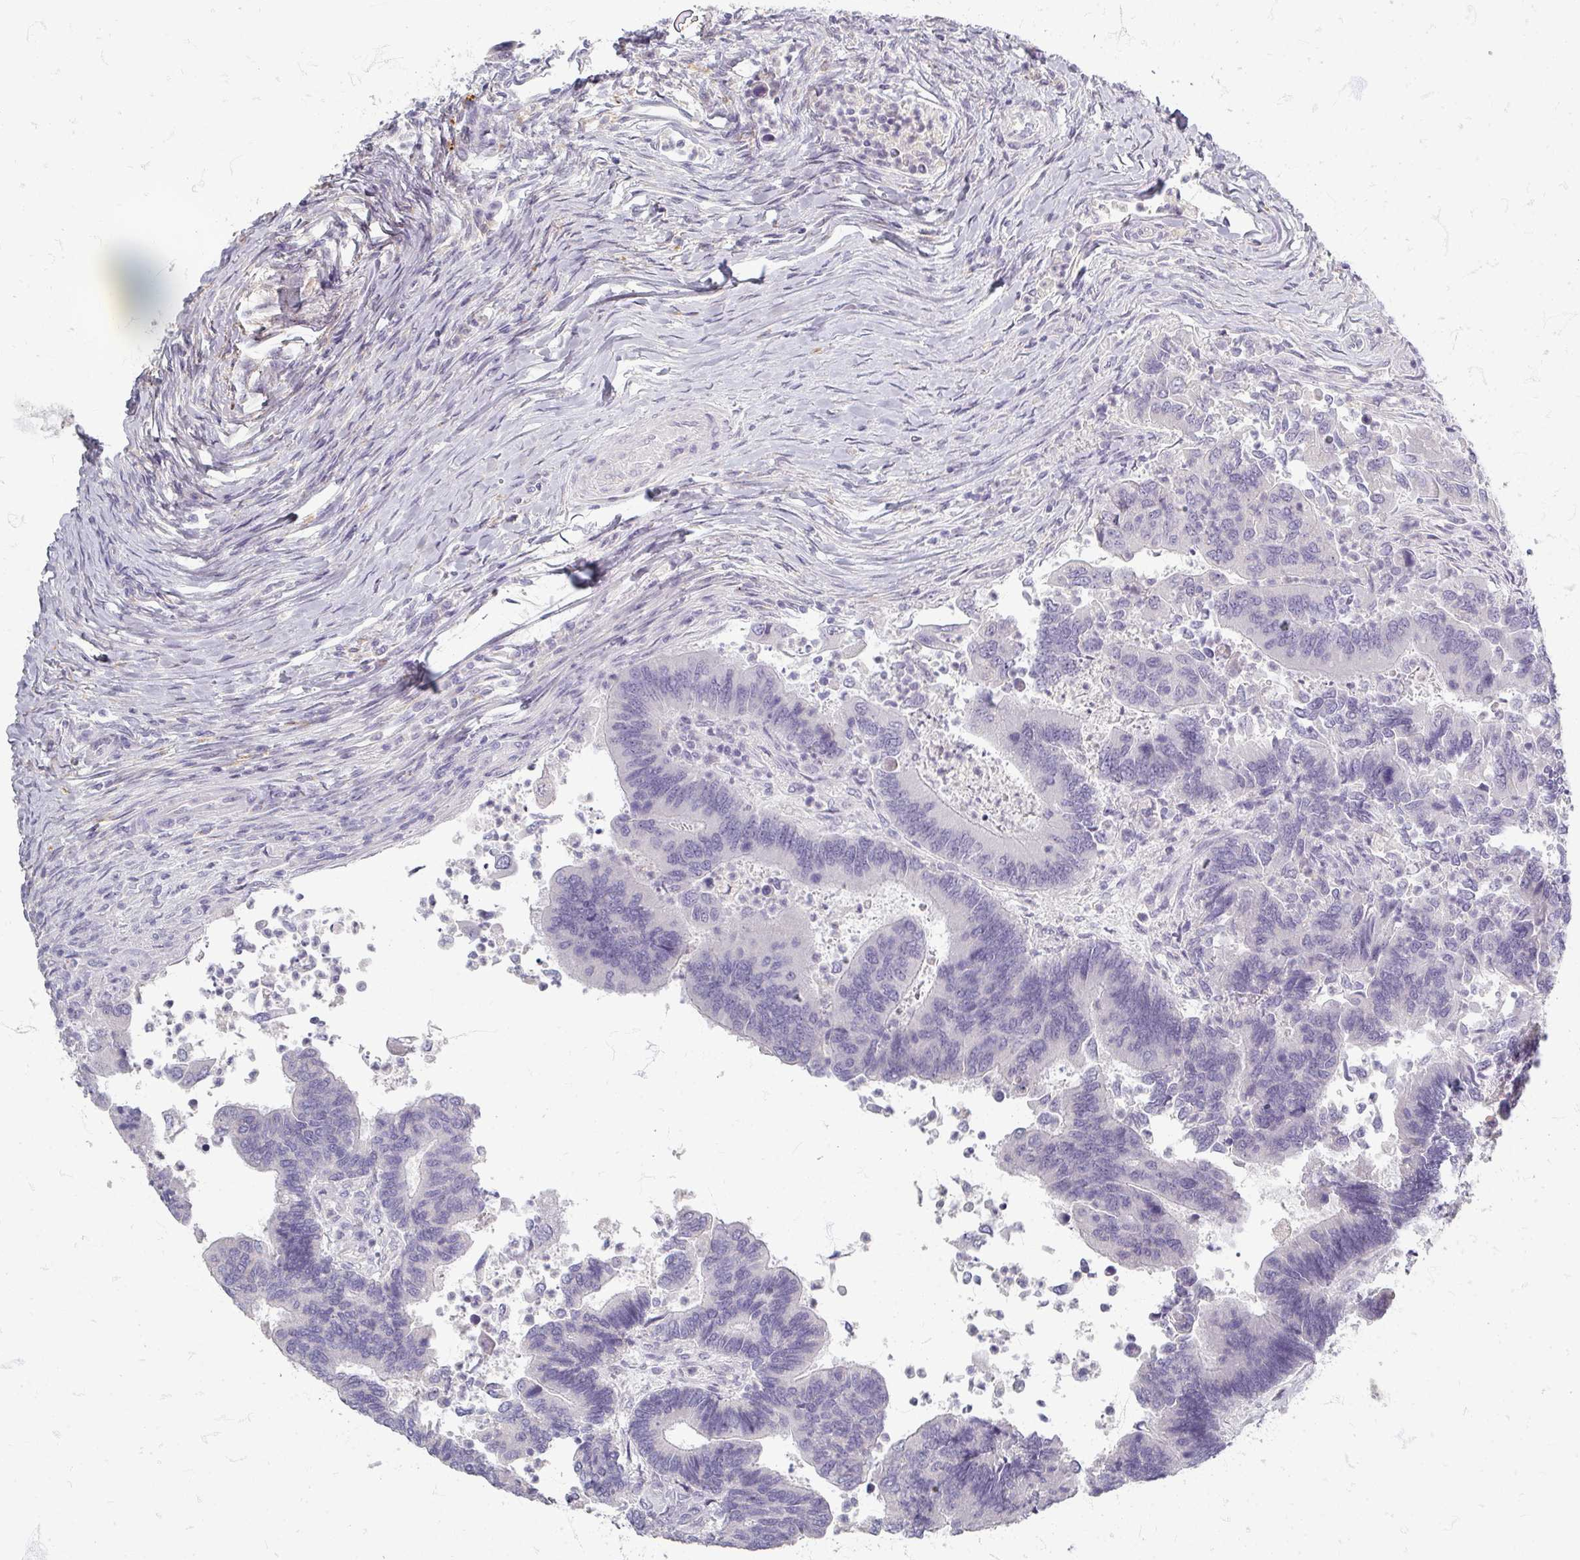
{"staining": {"intensity": "negative", "quantity": "none", "location": "none"}, "tissue": "colorectal cancer", "cell_type": "Tumor cells", "image_type": "cancer", "snomed": [{"axis": "morphology", "description": "Adenocarcinoma, NOS"}, {"axis": "topography", "description": "Colon"}], "caption": "Colorectal cancer (adenocarcinoma) stained for a protein using IHC reveals no expression tumor cells.", "gene": "ZNF878", "patient": {"sex": "female", "age": 67}}